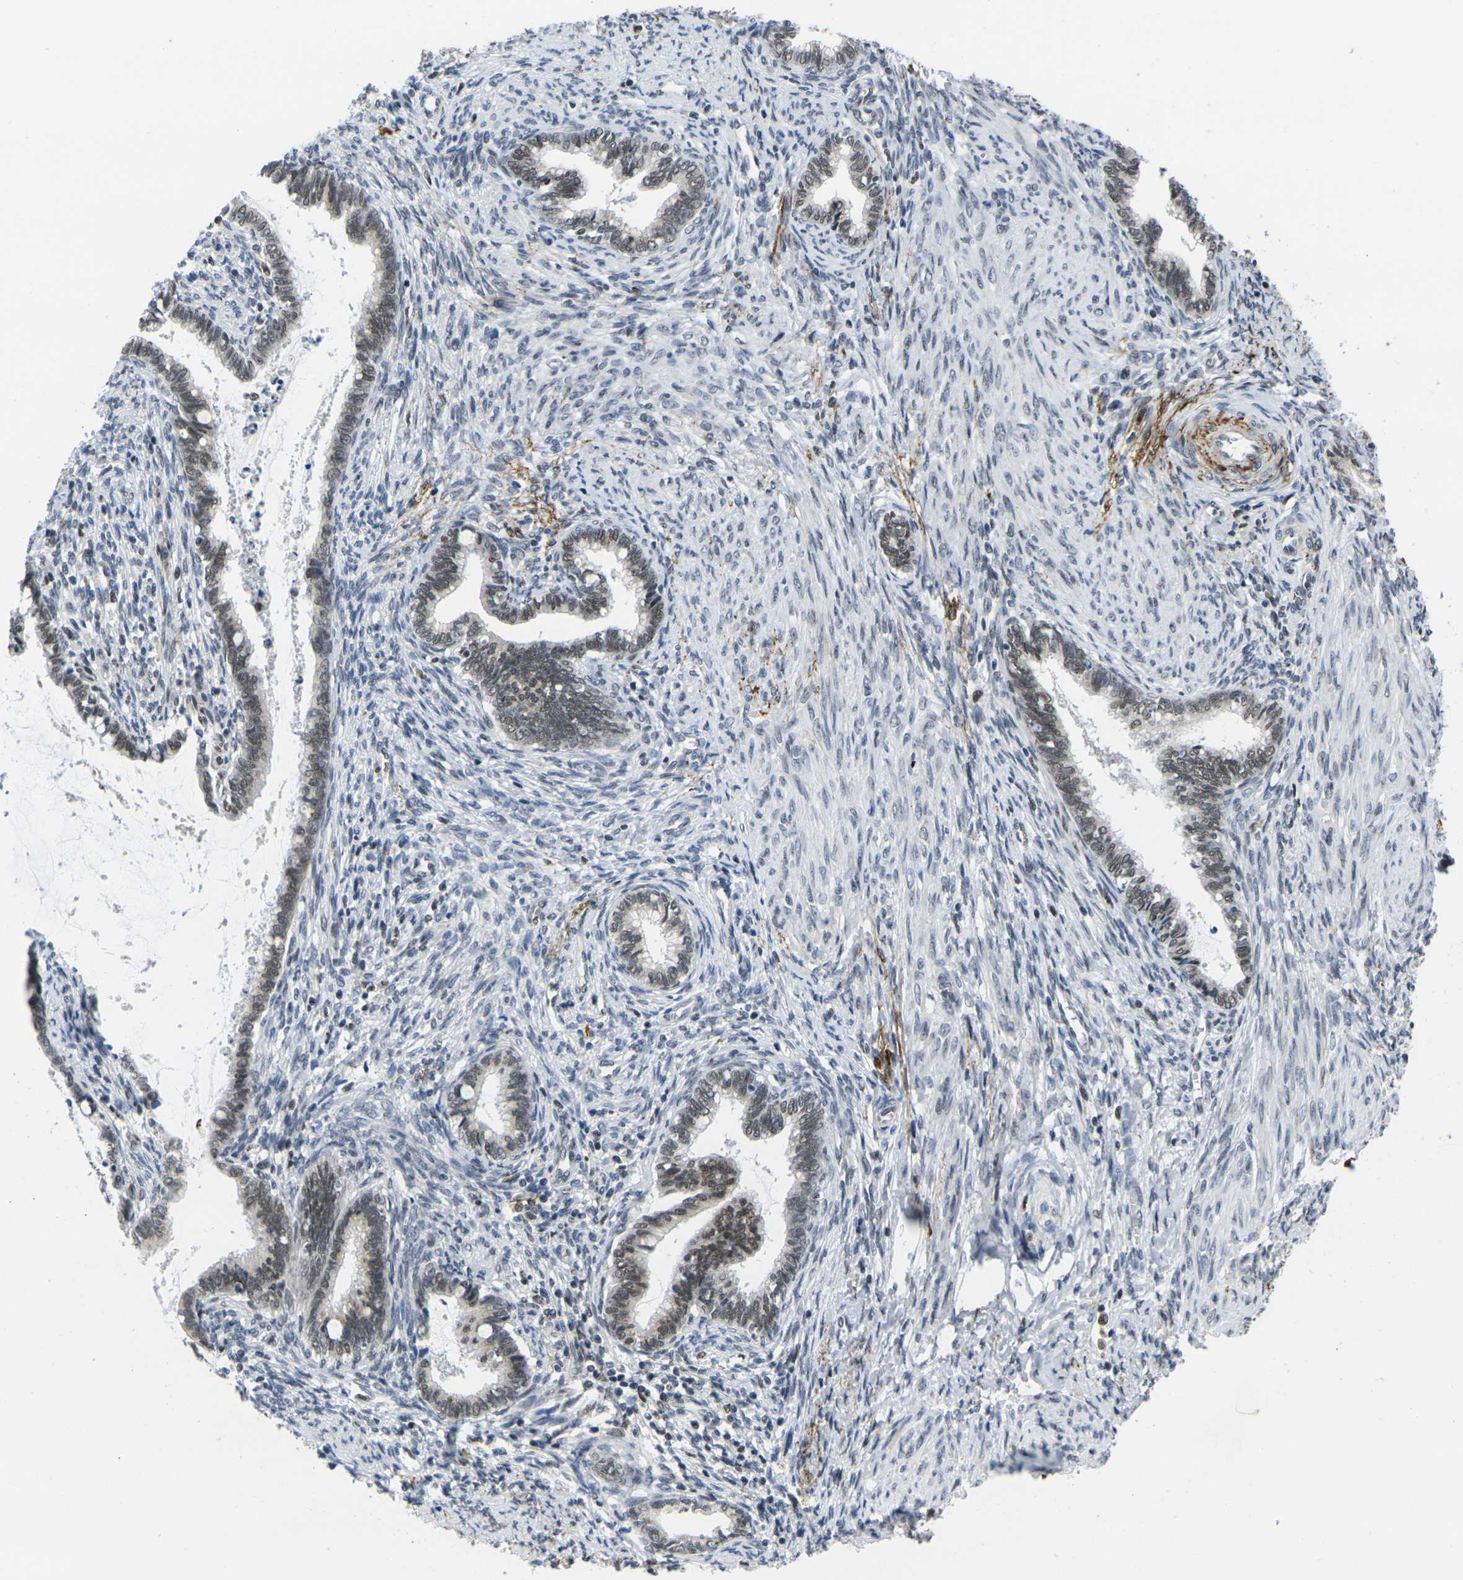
{"staining": {"intensity": "moderate", "quantity": ">75%", "location": "nuclear"}, "tissue": "cervical cancer", "cell_type": "Tumor cells", "image_type": "cancer", "snomed": [{"axis": "morphology", "description": "Adenocarcinoma, NOS"}, {"axis": "topography", "description": "Cervix"}], "caption": "Protein analysis of cervical adenocarcinoma tissue reveals moderate nuclear positivity in about >75% of tumor cells.", "gene": "RBM7", "patient": {"sex": "female", "age": 44}}